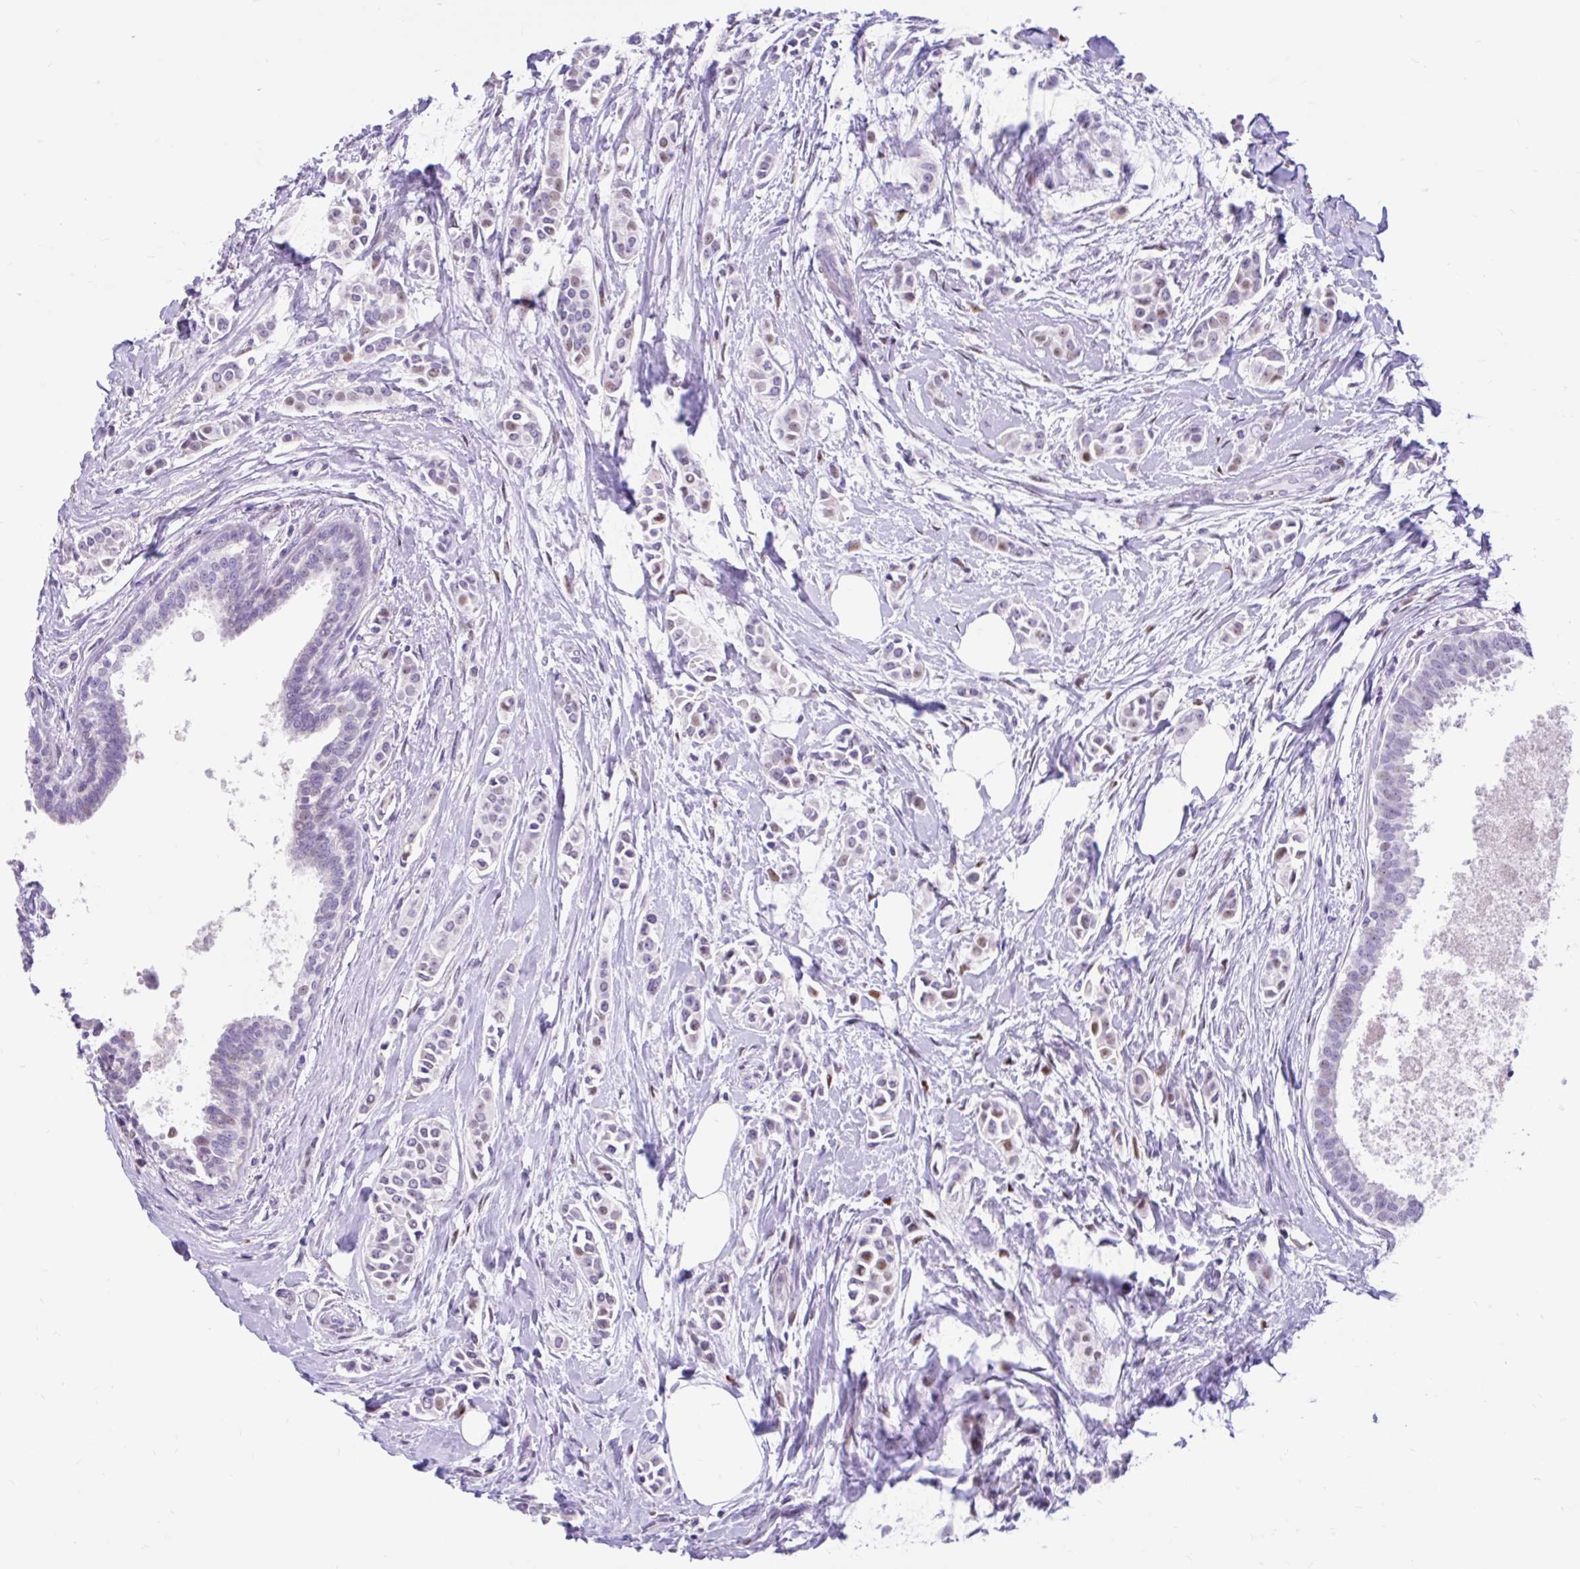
{"staining": {"intensity": "moderate", "quantity": "<25%", "location": "nuclear"}, "tissue": "breast cancer", "cell_type": "Tumor cells", "image_type": "cancer", "snomed": [{"axis": "morphology", "description": "Duct carcinoma"}, {"axis": "topography", "description": "Breast"}], "caption": "Human breast cancer stained with a protein marker demonstrates moderate staining in tumor cells.", "gene": "NHLH2", "patient": {"sex": "female", "age": 64}}